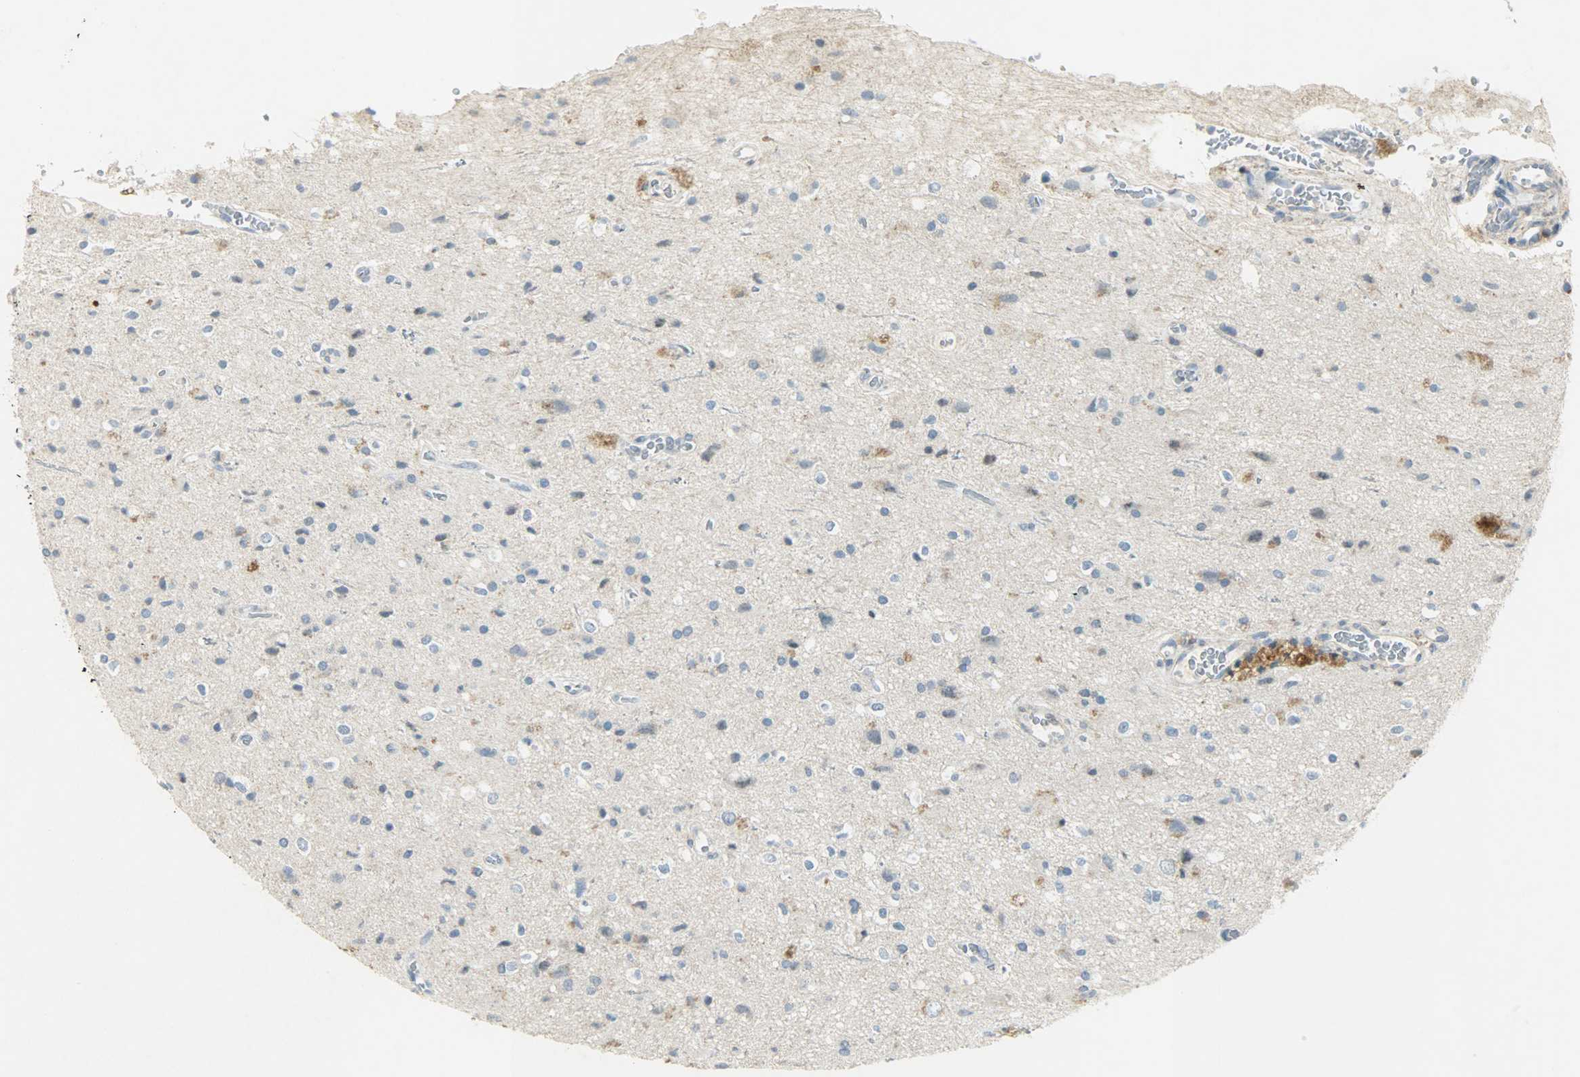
{"staining": {"intensity": "negative", "quantity": "none", "location": "none"}, "tissue": "glioma", "cell_type": "Tumor cells", "image_type": "cancer", "snomed": [{"axis": "morphology", "description": "Glioma, malignant, High grade"}, {"axis": "topography", "description": "Brain"}], "caption": "Immunohistochemical staining of malignant glioma (high-grade) reveals no significant expression in tumor cells.", "gene": "AURKB", "patient": {"sex": "male", "age": 47}}